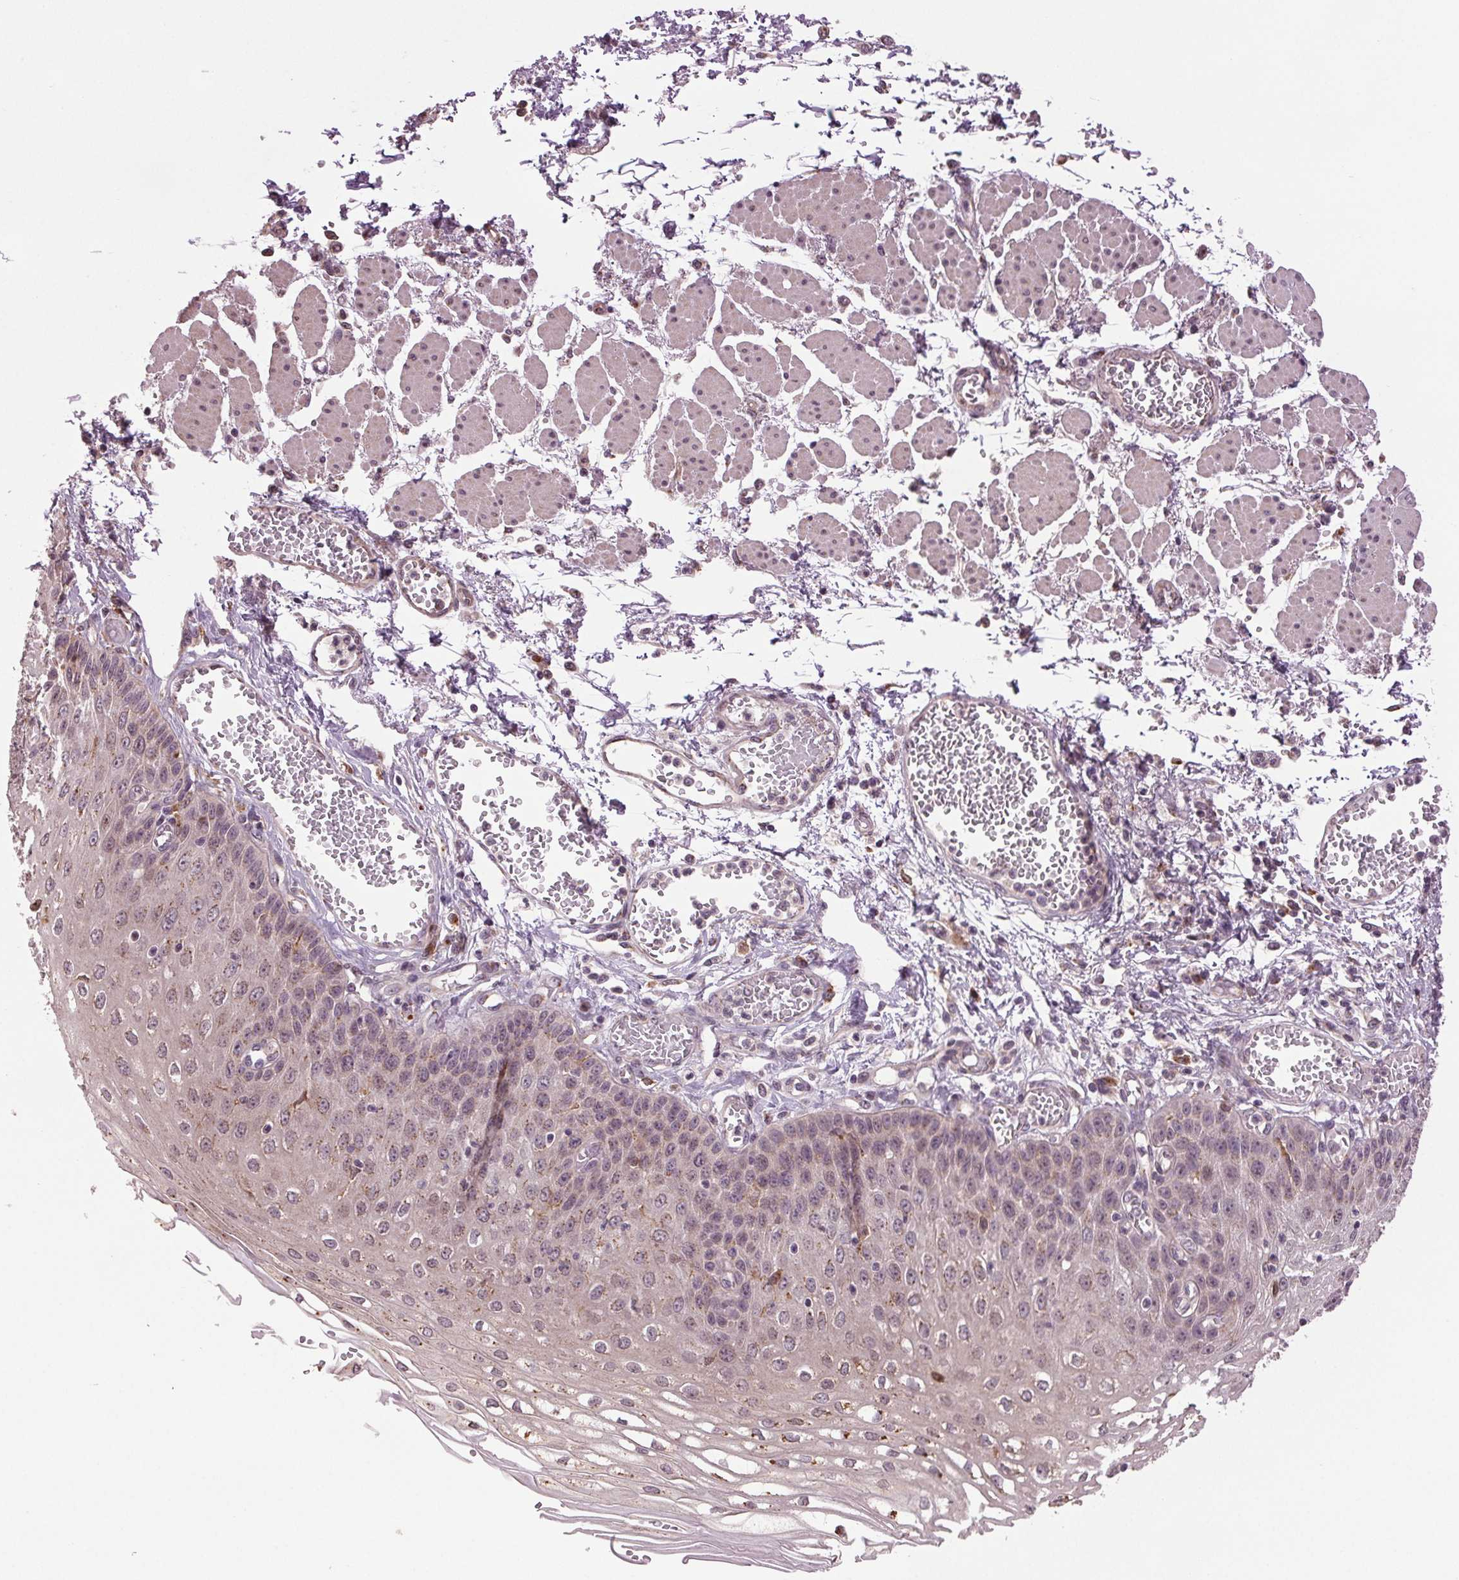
{"staining": {"intensity": "weak", "quantity": ">75%", "location": "cytoplasmic/membranous"}, "tissue": "esophagus", "cell_type": "Squamous epithelial cells", "image_type": "normal", "snomed": [{"axis": "morphology", "description": "Normal tissue, NOS"}, {"axis": "morphology", "description": "Adenocarcinoma, NOS"}, {"axis": "topography", "description": "Esophagus"}], "caption": "This histopathology image demonstrates immunohistochemistry (IHC) staining of unremarkable esophagus, with low weak cytoplasmic/membranous expression in approximately >75% of squamous epithelial cells.", "gene": "BSDC1", "patient": {"sex": "male", "age": 81}}